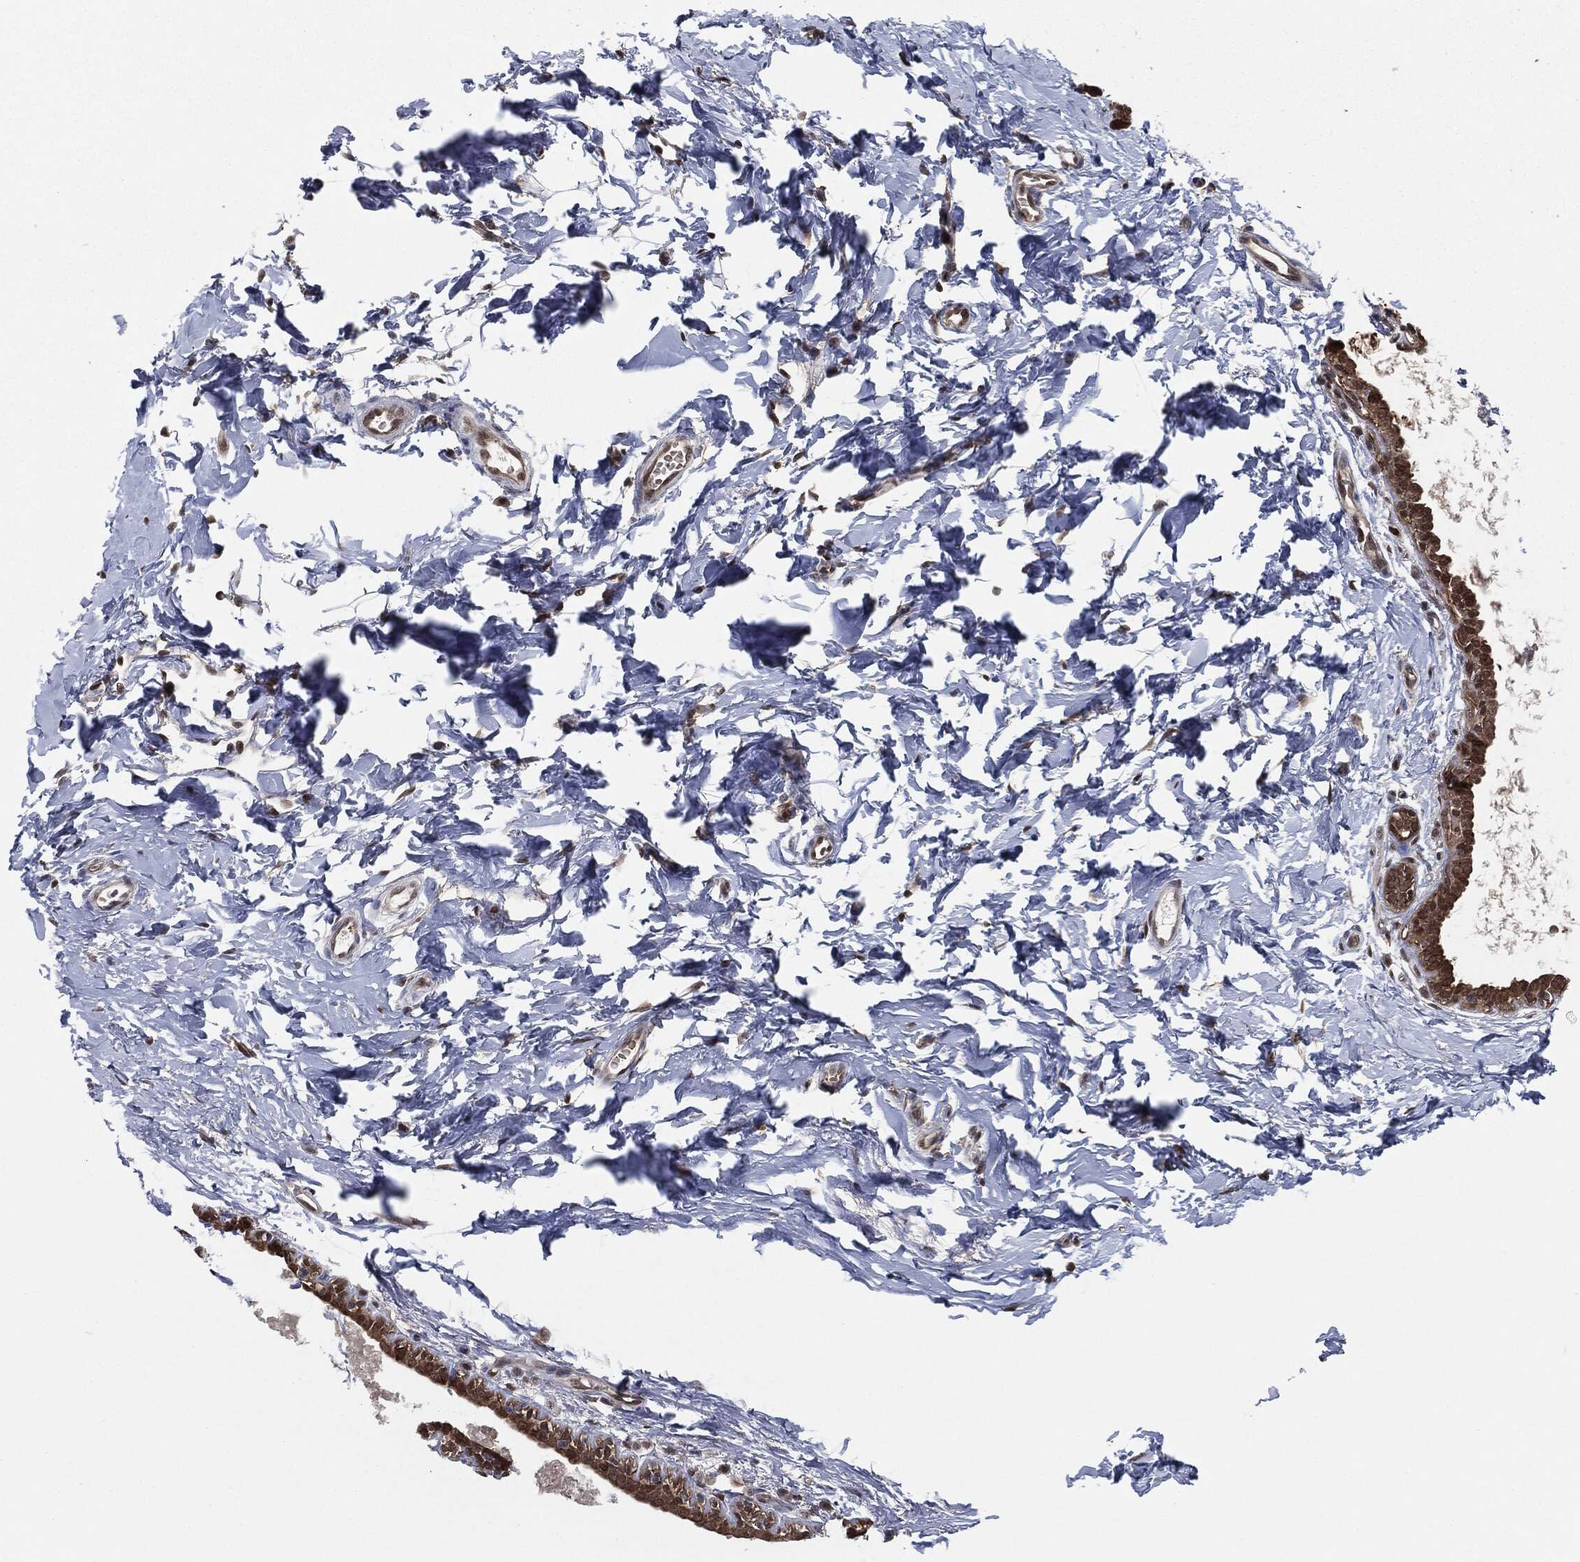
{"staining": {"intensity": "negative", "quantity": "none", "location": "none"}, "tissue": "breast", "cell_type": "Adipocytes", "image_type": "normal", "snomed": [{"axis": "morphology", "description": "Normal tissue, NOS"}, {"axis": "topography", "description": "Breast"}], "caption": "This micrograph is of normal breast stained with immunohistochemistry to label a protein in brown with the nuclei are counter-stained blue. There is no positivity in adipocytes. The staining is performed using DAB brown chromogen with nuclei counter-stained in using hematoxylin.", "gene": "CAPRIN2", "patient": {"sex": "female", "age": 37}}